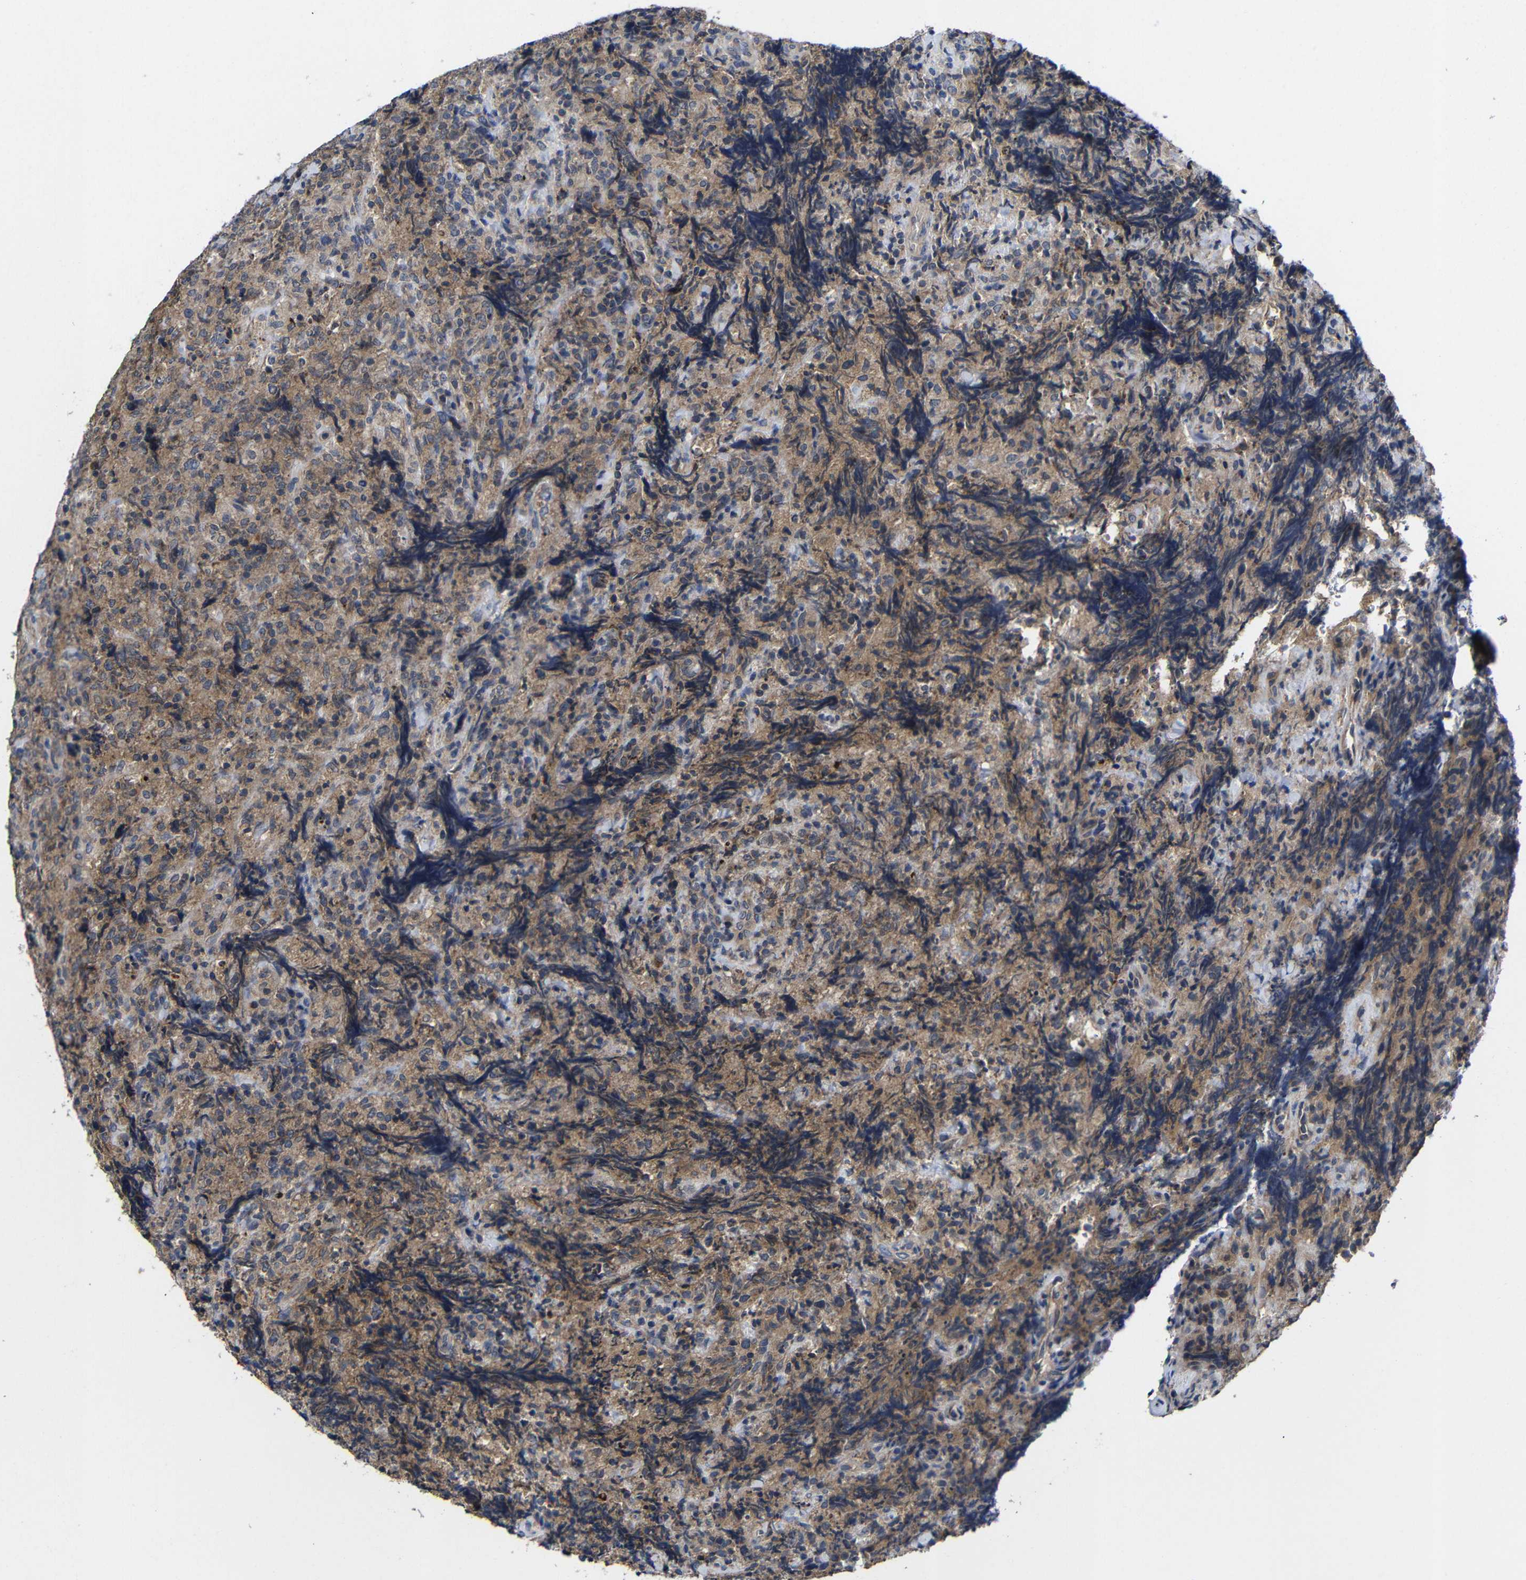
{"staining": {"intensity": "moderate", "quantity": ">75%", "location": "cytoplasmic/membranous"}, "tissue": "lymphoma", "cell_type": "Tumor cells", "image_type": "cancer", "snomed": [{"axis": "morphology", "description": "Malignant lymphoma, non-Hodgkin's type, High grade"}, {"axis": "topography", "description": "Tonsil"}], "caption": "This is a histology image of immunohistochemistry (IHC) staining of malignant lymphoma, non-Hodgkin's type (high-grade), which shows moderate staining in the cytoplasmic/membranous of tumor cells.", "gene": "LPAR5", "patient": {"sex": "female", "age": 36}}